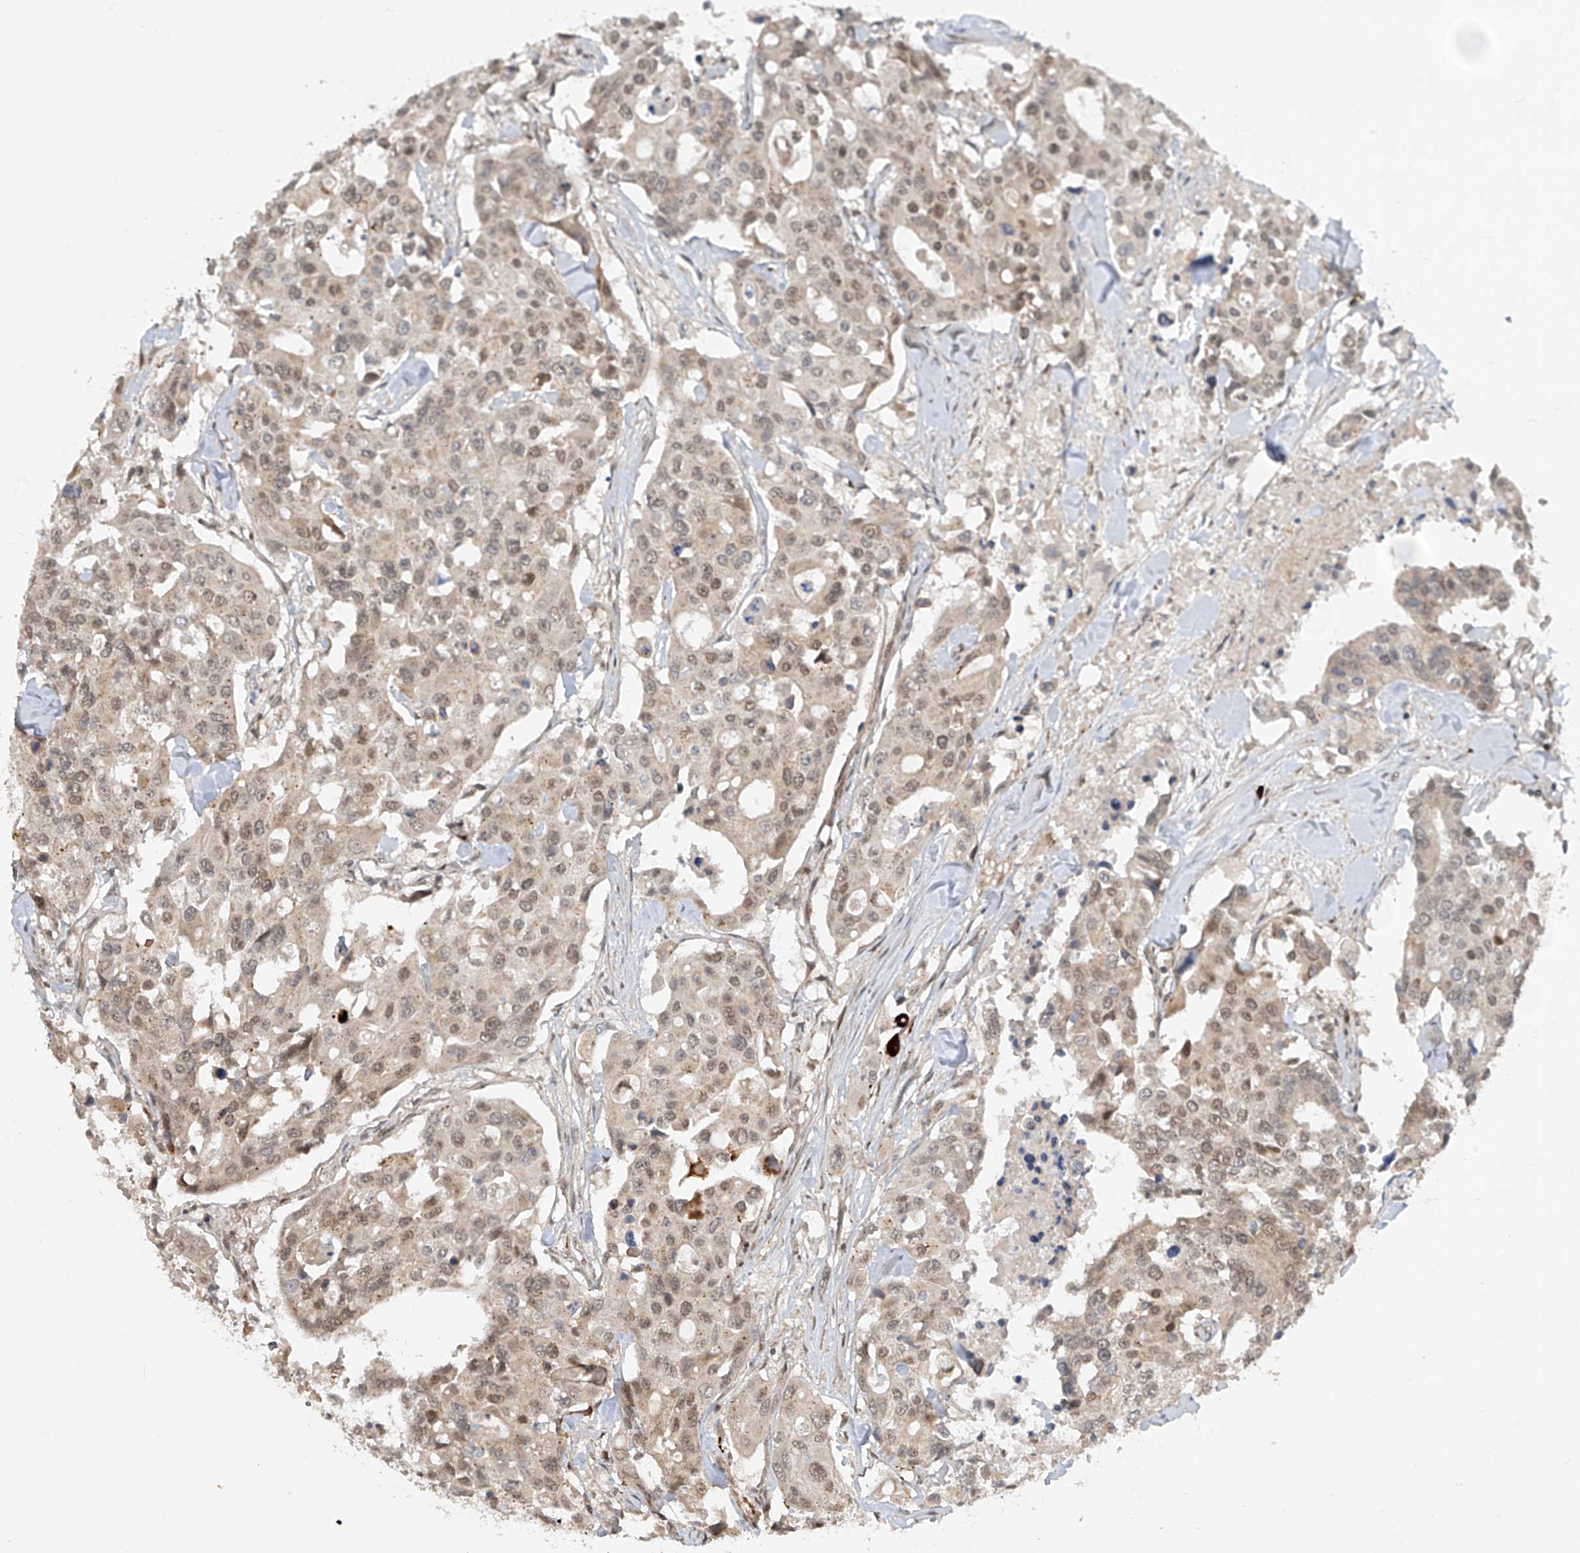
{"staining": {"intensity": "moderate", "quantity": ">75%", "location": "nuclear"}, "tissue": "colorectal cancer", "cell_type": "Tumor cells", "image_type": "cancer", "snomed": [{"axis": "morphology", "description": "Adenocarcinoma, NOS"}, {"axis": "topography", "description": "Colon"}], "caption": "High-magnification brightfield microscopy of colorectal cancer stained with DAB (brown) and counterstained with hematoxylin (blue). tumor cells exhibit moderate nuclear positivity is present in about>75% of cells.", "gene": "LAGE3", "patient": {"sex": "male", "age": 77}}